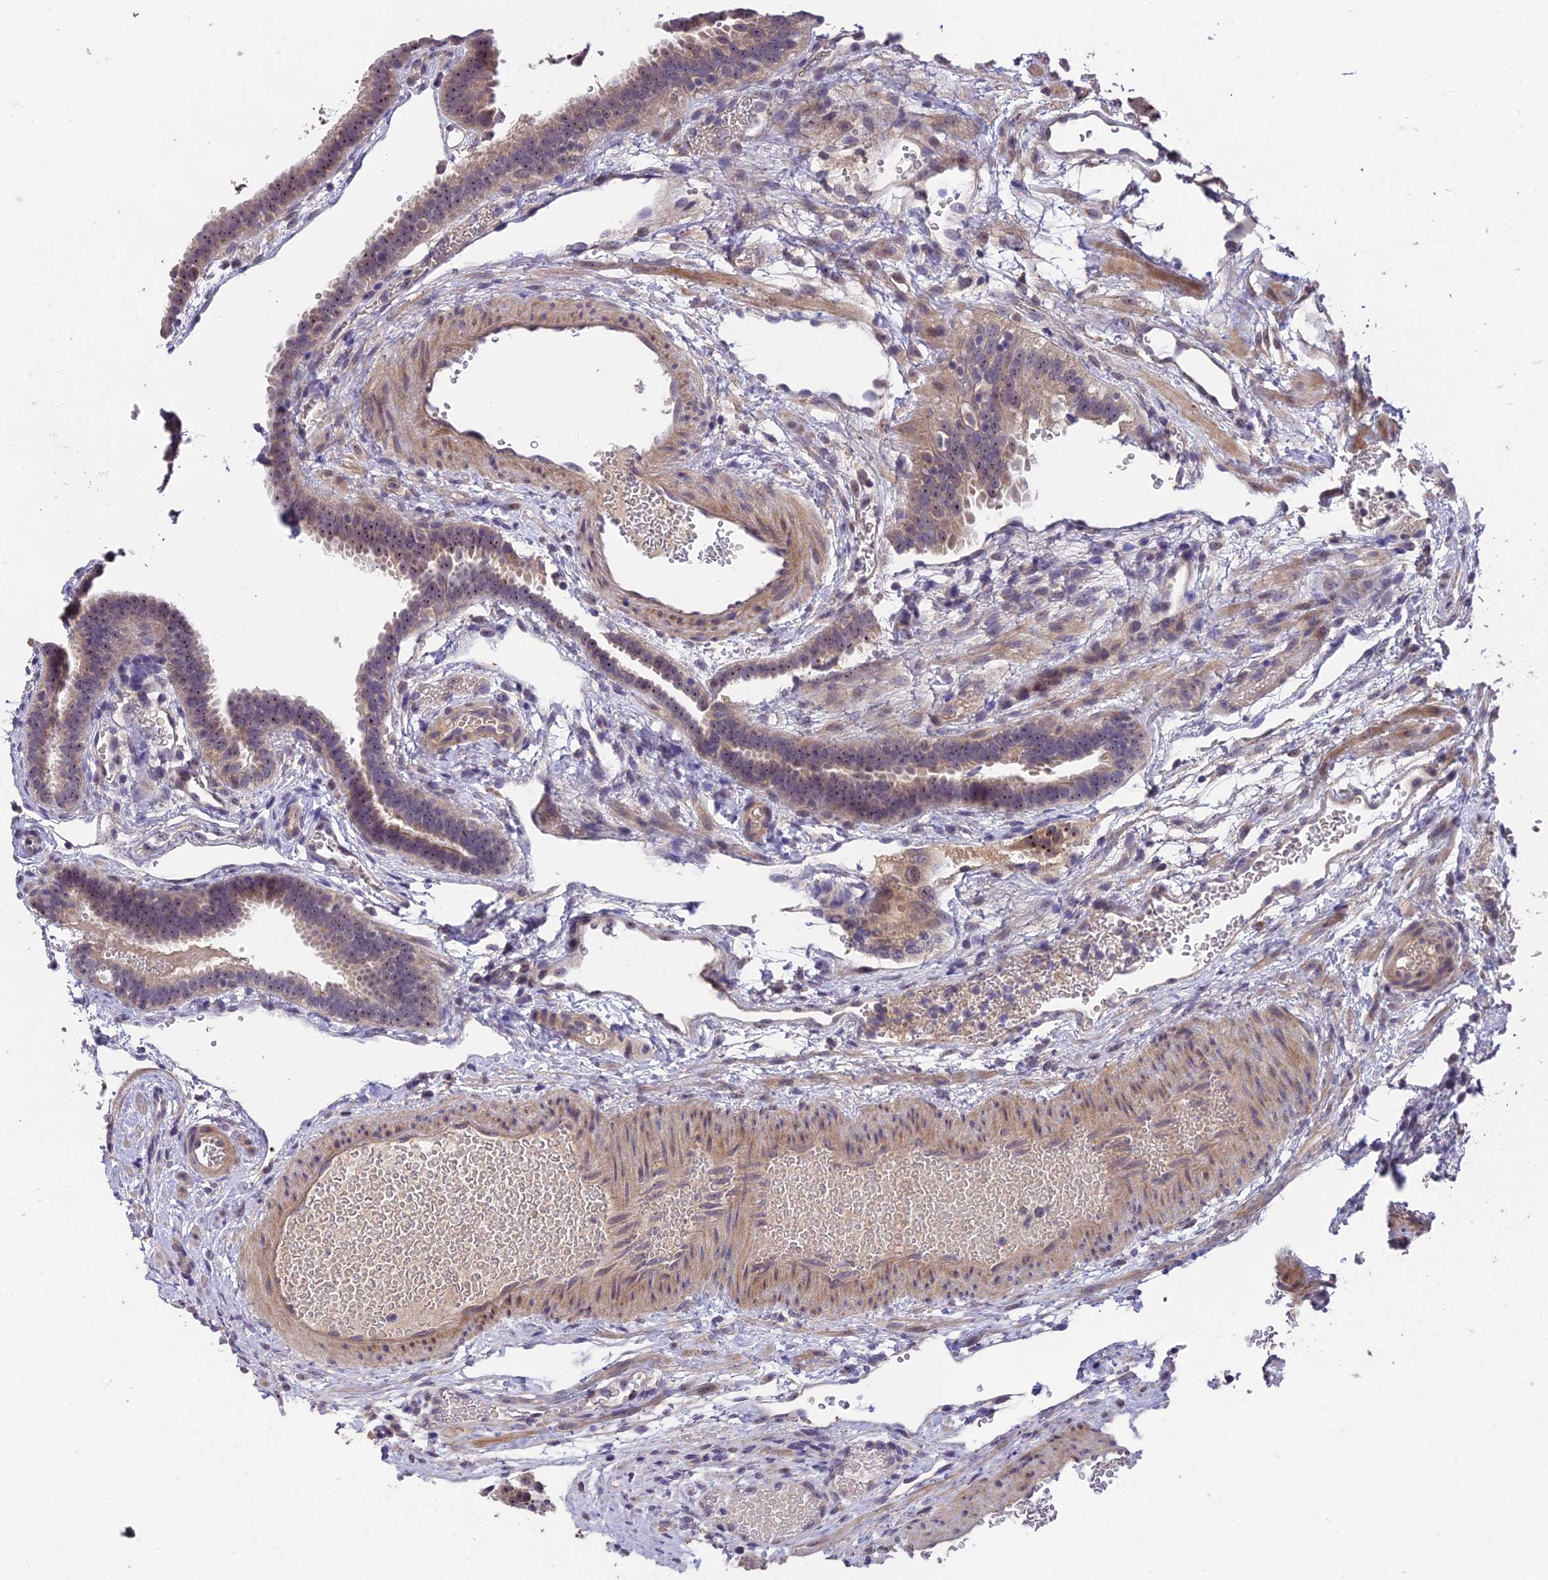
{"staining": {"intensity": "moderate", "quantity": "25%-75%", "location": "cytoplasmic/membranous,nuclear"}, "tissue": "fallopian tube", "cell_type": "Glandular cells", "image_type": "normal", "snomed": [{"axis": "morphology", "description": "Normal tissue, NOS"}, {"axis": "topography", "description": "Fallopian tube"}], "caption": "Immunohistochemistry (IHC) histopathology image of unremarkable human fallopian tube stained for a protein (brown), which displays medium levels of moderate cytoplasmic/membranous,nuclear positivity in about 25%-75% of glandular cells.", "gene": "ZNF333", "patient": {"sex": "female", "age": 37}}